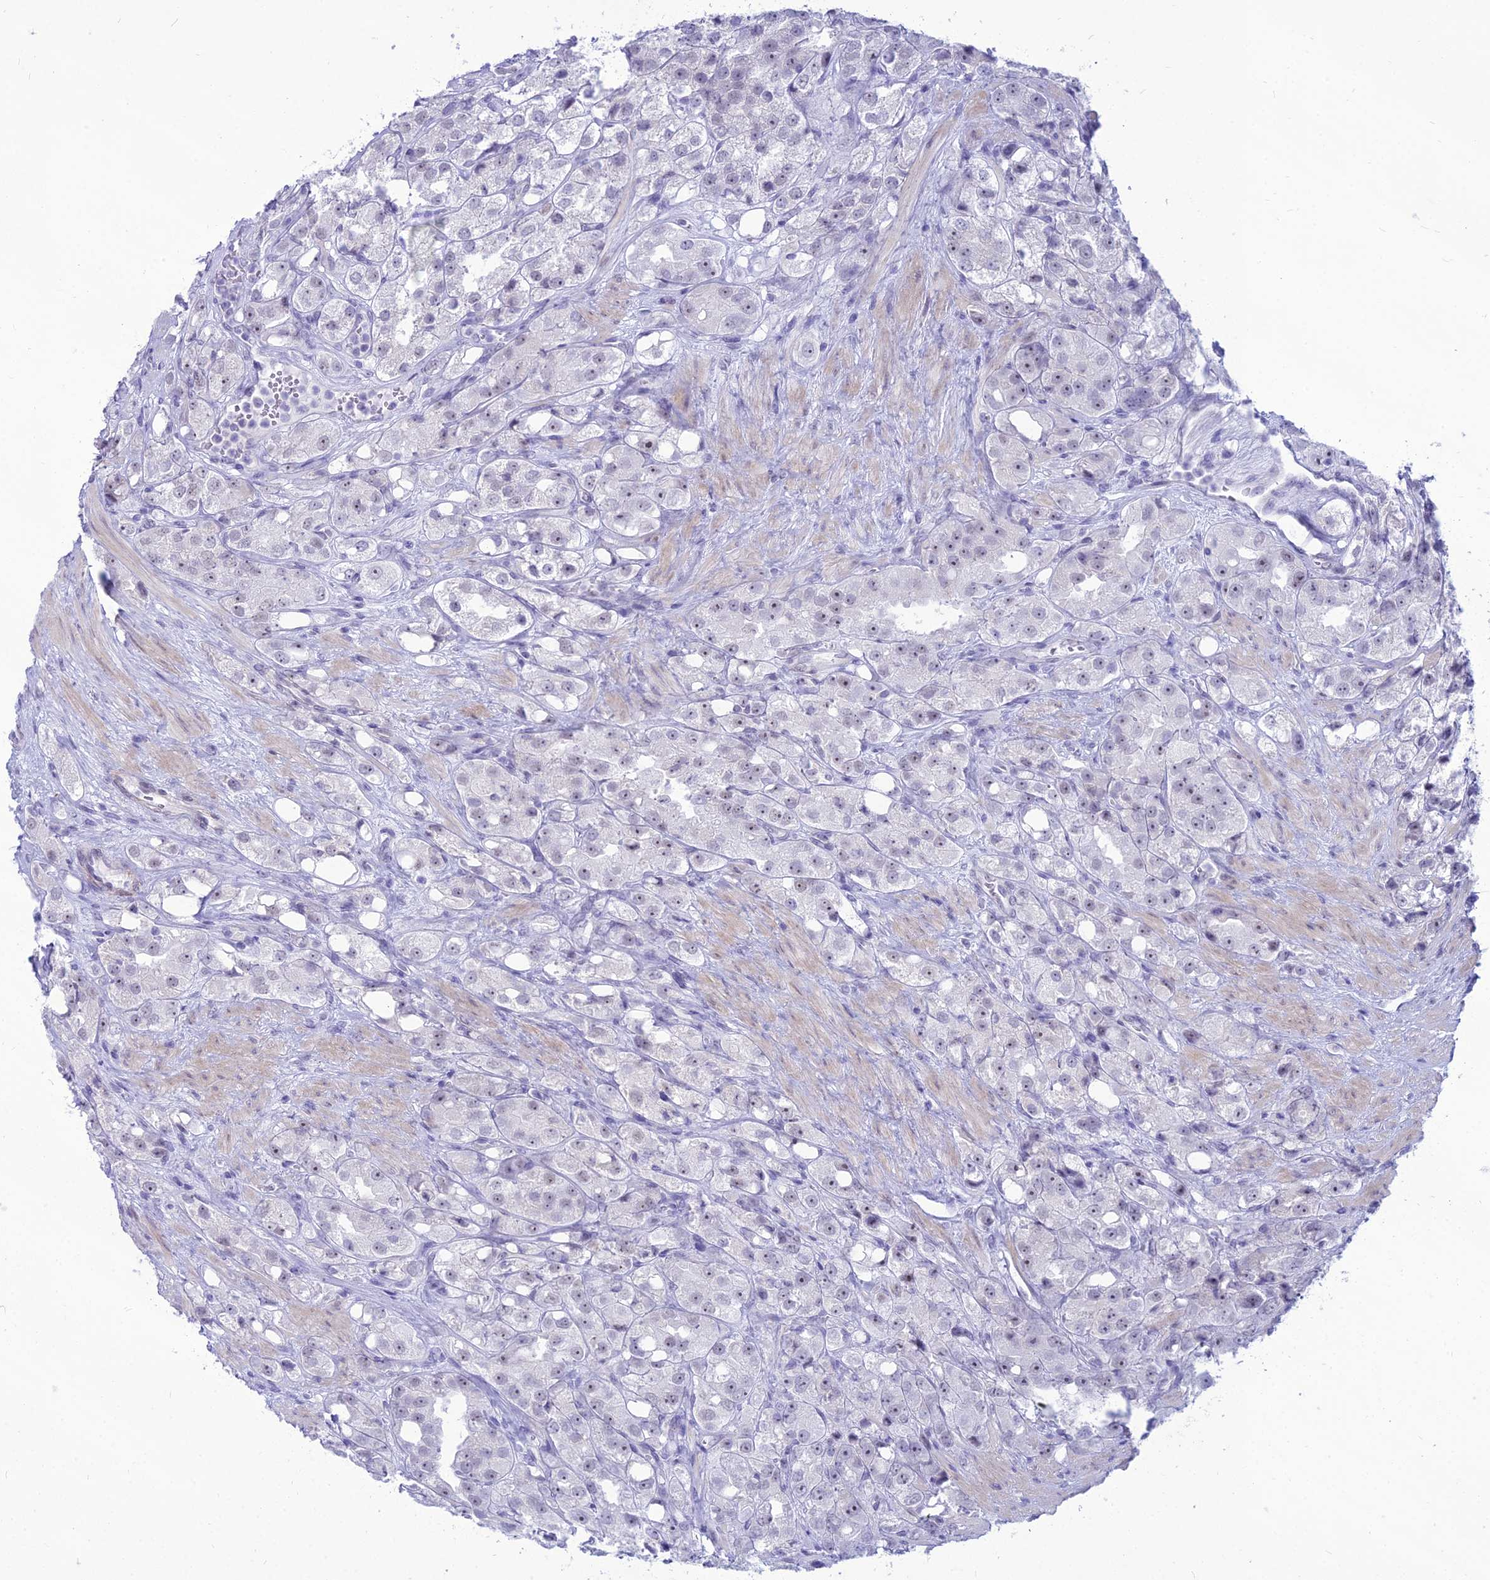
{"staining": {"intensity": "negative", "quantity": "none", "location": "none"}, "tissue": "prostate cancer", "cell_type": "Tumor cells", "image_type": "cancer", "snomed": [{"axis": "morphology", "description": "Adenocarcinoma, NOS"}, {"axis": "topography", "description": "Prostate"}], "caption": "Tumor cells show no significant protein staining in prostate cancer (adenocarcinoma).", "gene": "DHX40", "patient": {"sex": "male", "age": 79}}